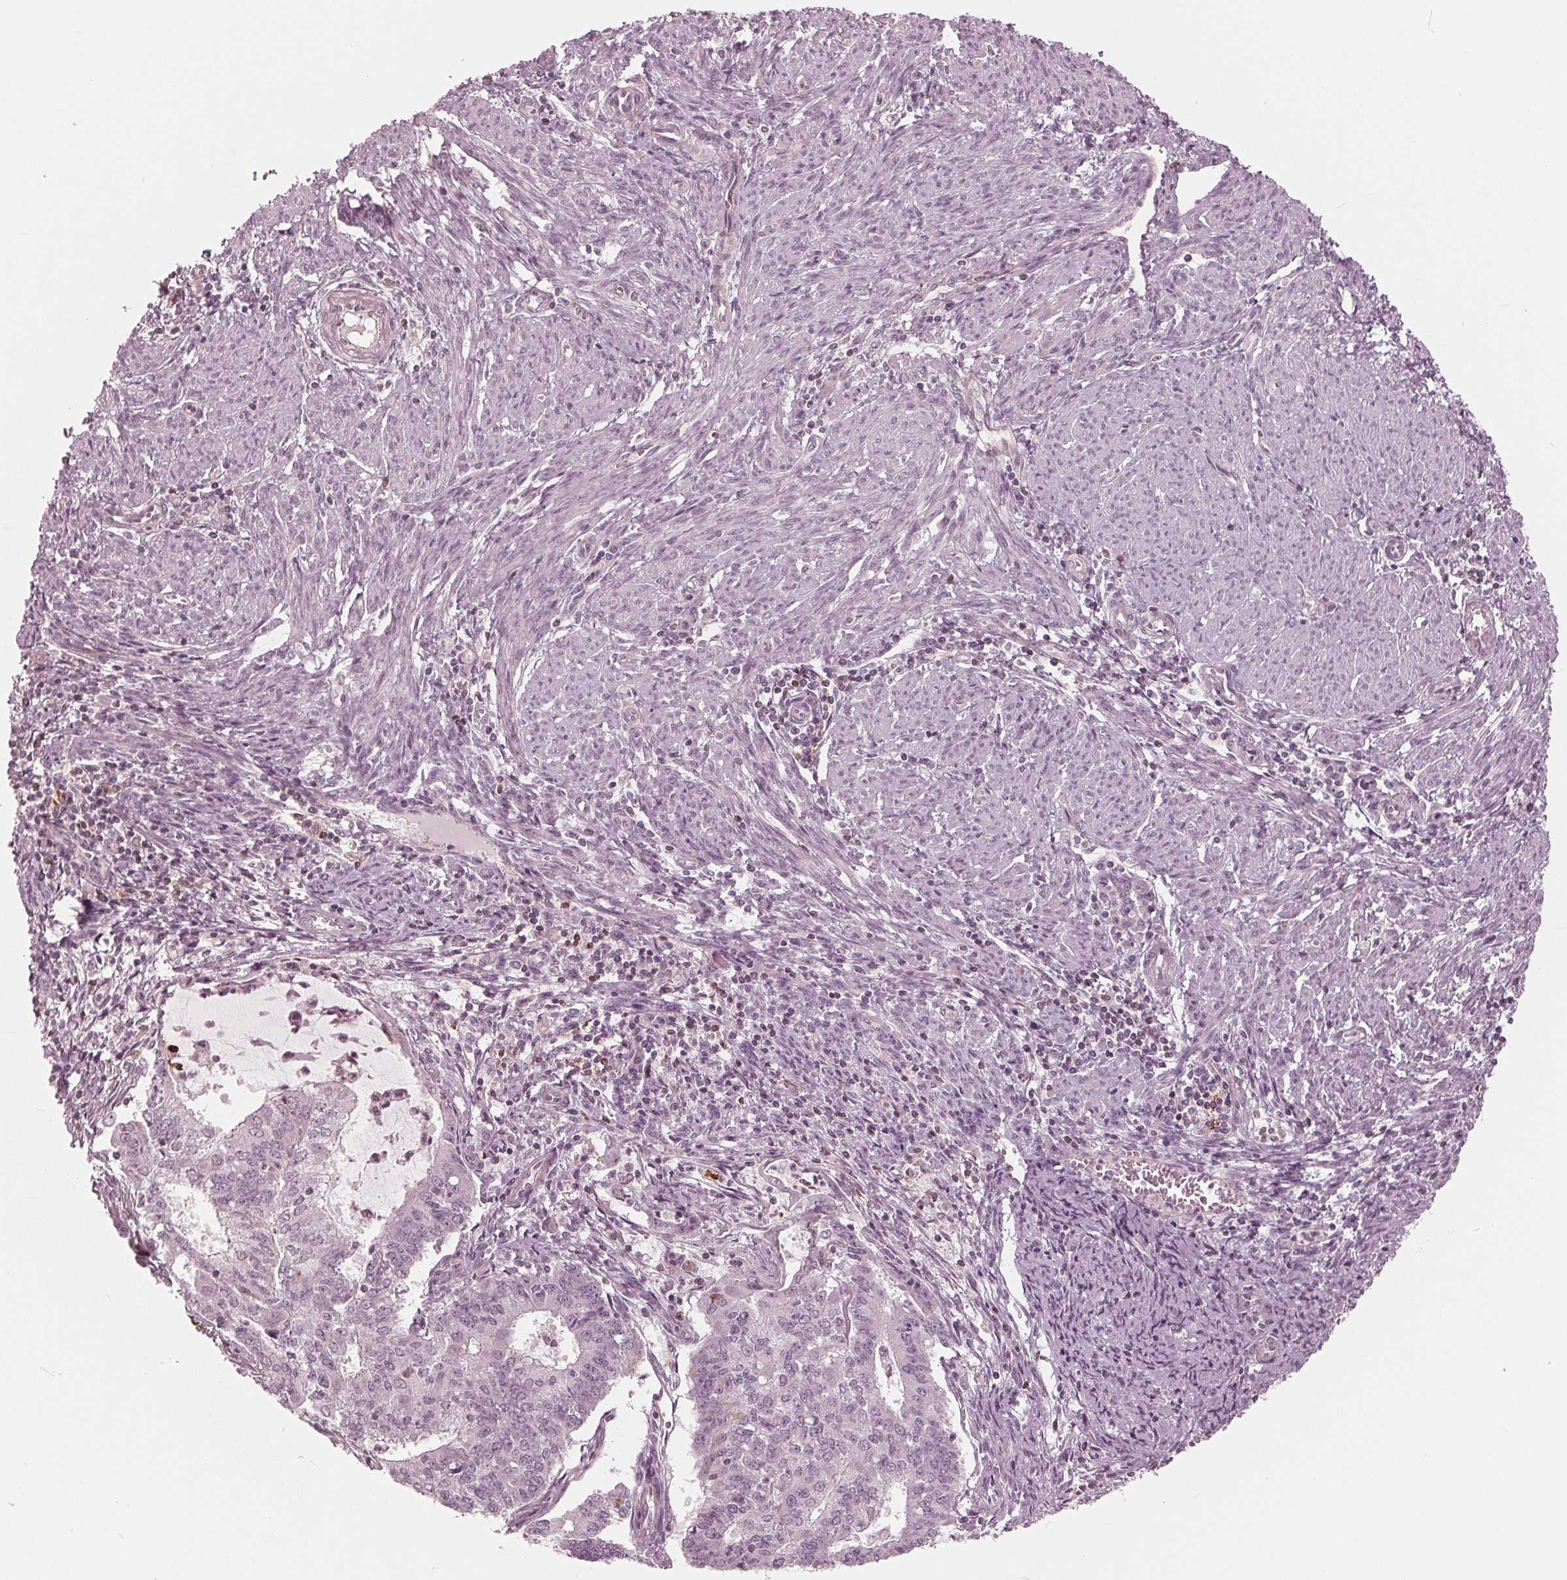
{"staining": {"intensity": "negative", "quantity": "none", "location": "none"}, "tissue": "endometrial cancer", "cell_type": "Tumor cells", "image_type": "cancer", "snomed": [{"axis": "morphology", "description": "Adenocarcinoma, NOS"}, {"axis": "topography", "description": "Endometrium"}], "caption": "IHC histopathology image of neoplastic tissue: adenocarcinoma (endometrial) stained with DAB displays no significant protein expression in tumor cells.", "gene": "ING3", "patient": {"sex": "female", "age": 61}}